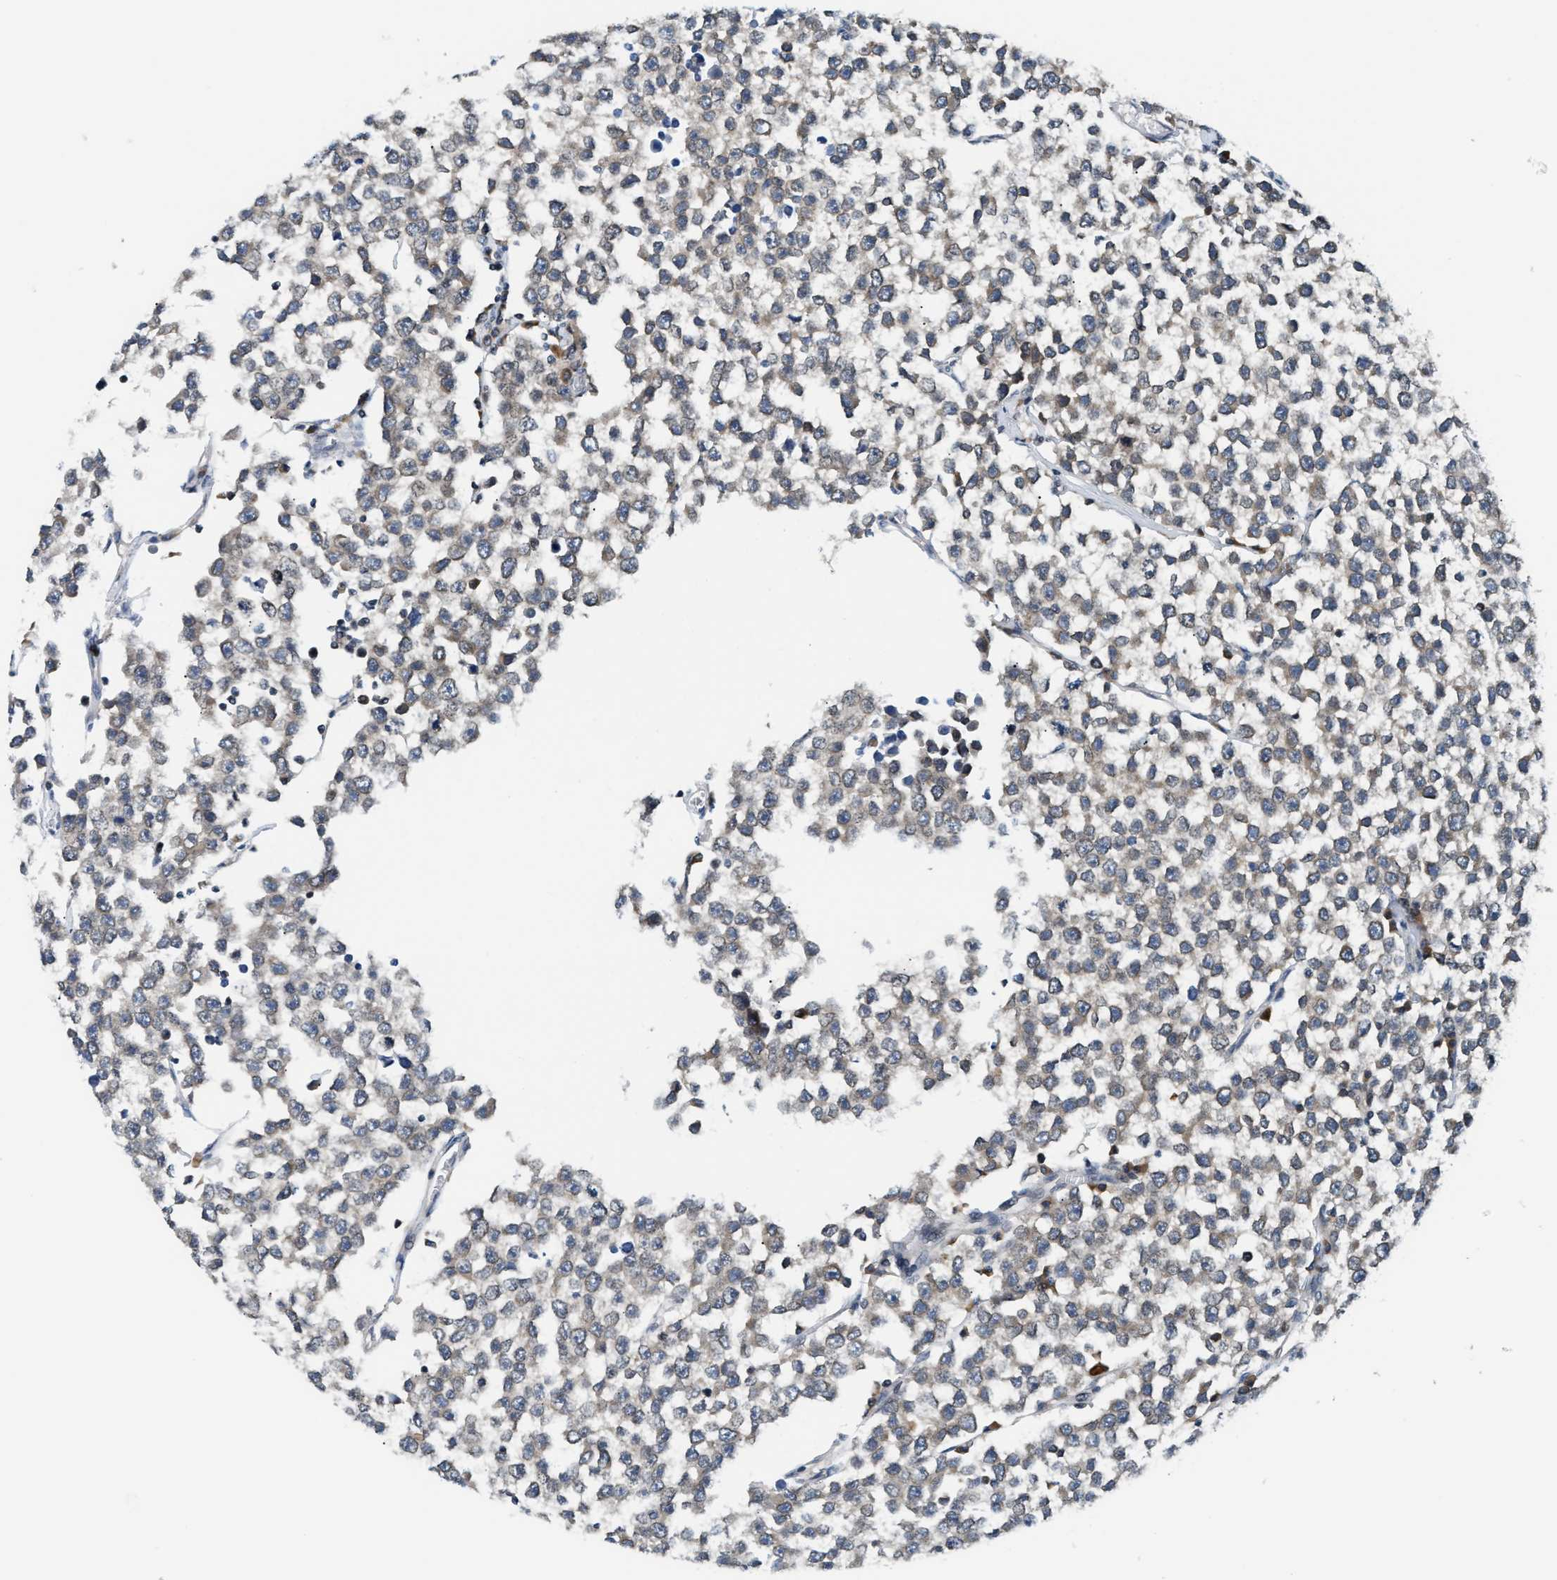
{"staining": {"intensity": "weak", "quantity": "<25%", "location": "cytoplasmic/membranous"}, "tissue": "testis cancer", "cell_type": "Tumor cells", "image_type": "cancer", "snomed": [{"axis": "morphology", "description": "Seminoma, NOS"}, {"axis": "morphology", "description": "Carcinoma, Embryonal, NOS"}, {"axis": "topography", "description": "Testis"}], "caption": "High power microscopy micrograph of an immunohistochemistry (IHC) image of testis cancer, revealing no significant staining in tumor cells.", "gene": "RAB29", "patient": {"sex": "male", "age": 52}}